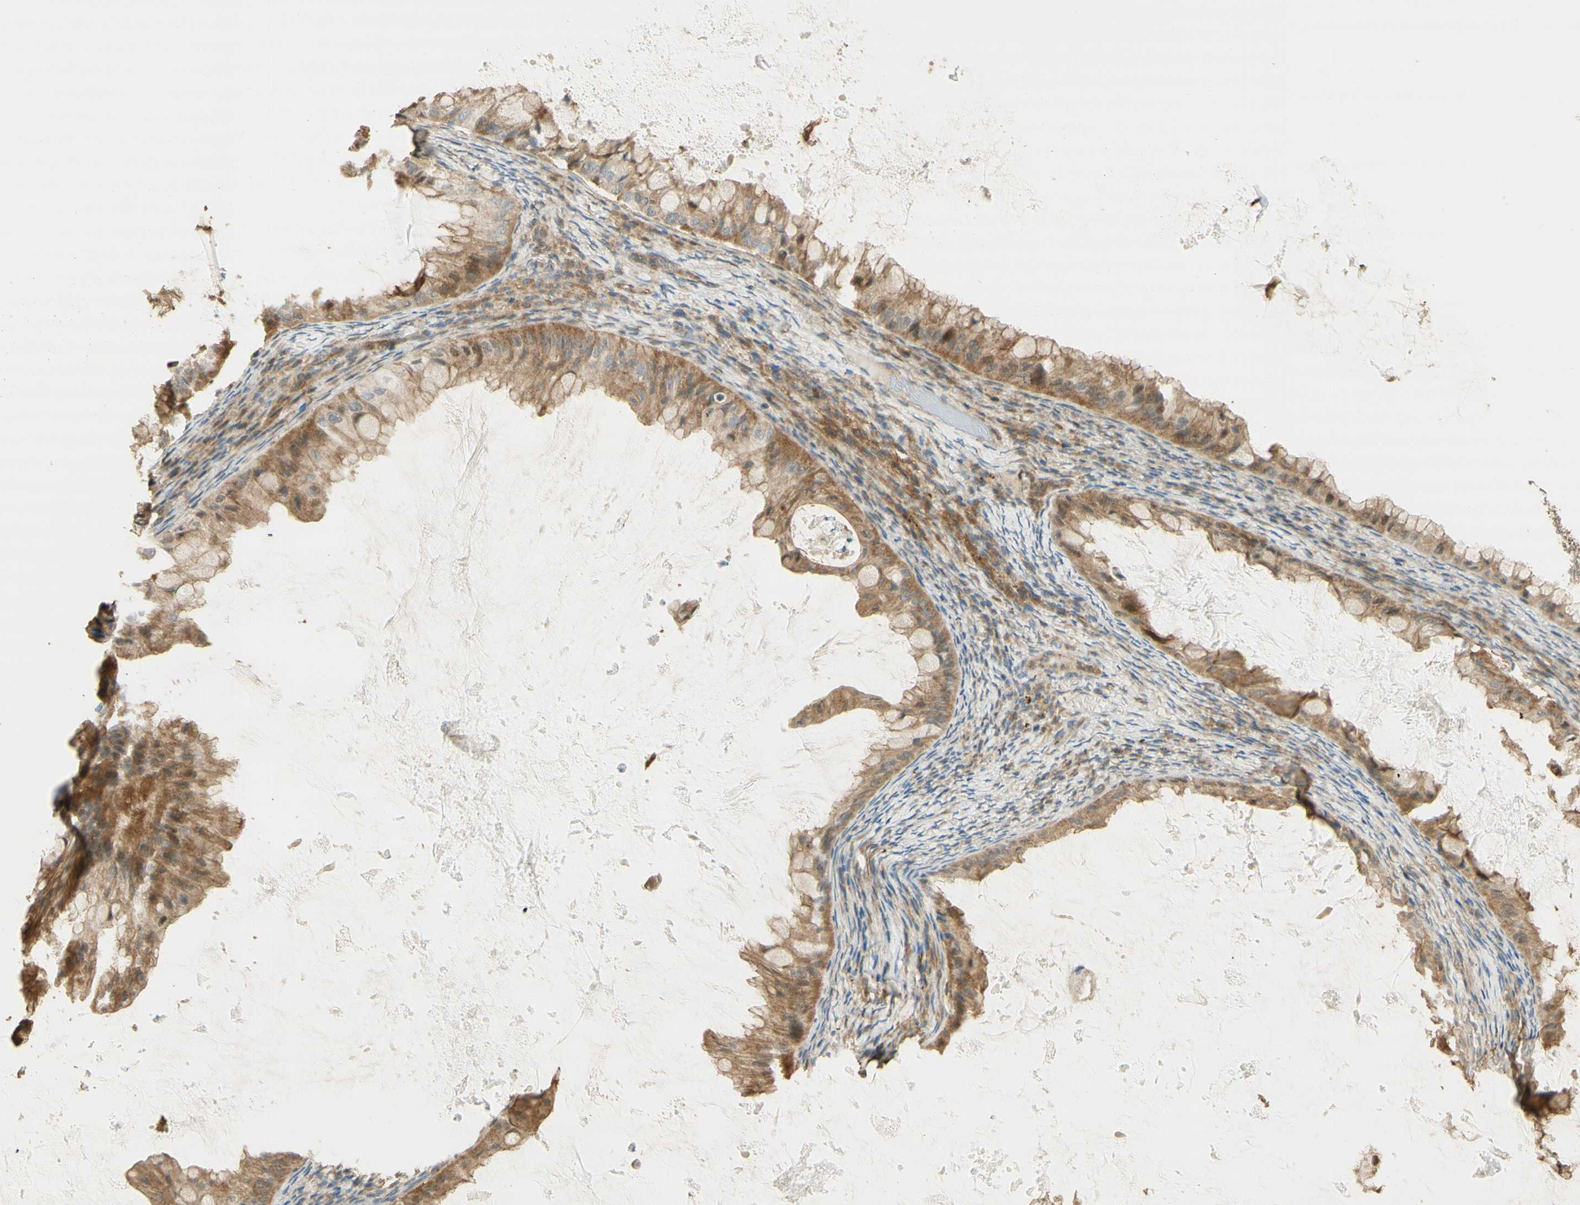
{"staining": {"intensity": "moderate", "quantity": ">75%", "location": "cytoplasmic/membranous"}, "tissue": "ovarian cancer", "cell_type": "Tumor cells", "image_type": "cancer", "snomed": [{"axis": "morphology", "description": "Cystadenocarcinoma, mucinous, NOS"}, {"axis": "topography", "description": "Ovary"}], "caption": "Immunohistochemistry (DAB (3,3'-diaminobenzidine)) staining of ovarian cancer (mucinous cystadenocarcinoma) exhibits moderate cytoplasmic/membranous protein expression in about >75% of tumor cells. The protein of interest is shown in brown color, while the nuclei are stained blue.", "gene": "AGER", "patient": {"sex": "female", "age": 61}}